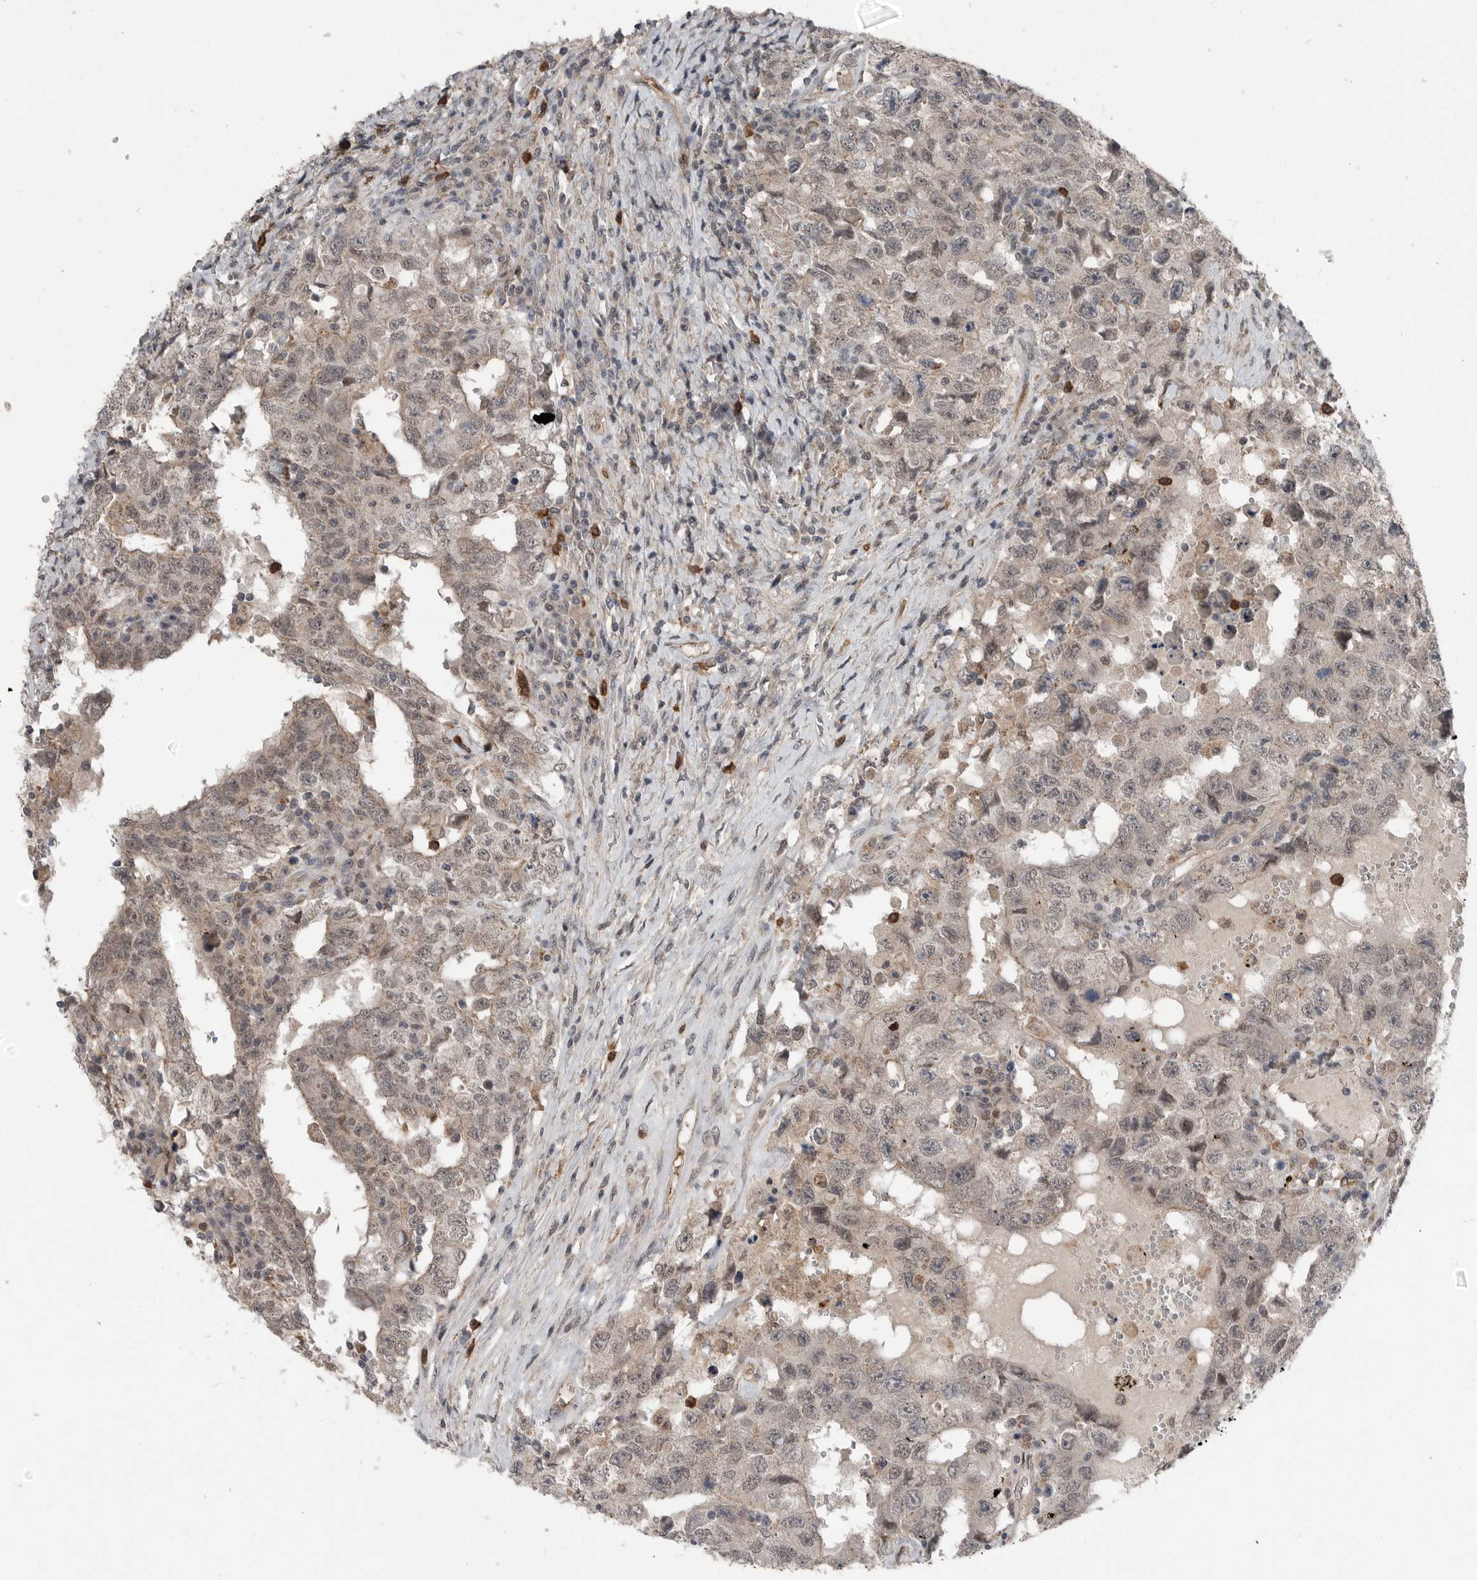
{"staining": {"intensity": "weak", "quantity": "<25%", "location": "cytoplasmic/membranous"}, "tissue": "testis cancer", "cell_type": "Tumor cells", "image_type": "cancer", "snomed": [{"axis": "morphology", "description": "Carcinoma, Embryonal, NOS"}, {"axis": "topography", "description": "Testis"}], "caption": "Tumor cells show no significant protein positivity in testis cancer.", "gene": "SCP2", "patient": {"sex": "male", "age": 26}}